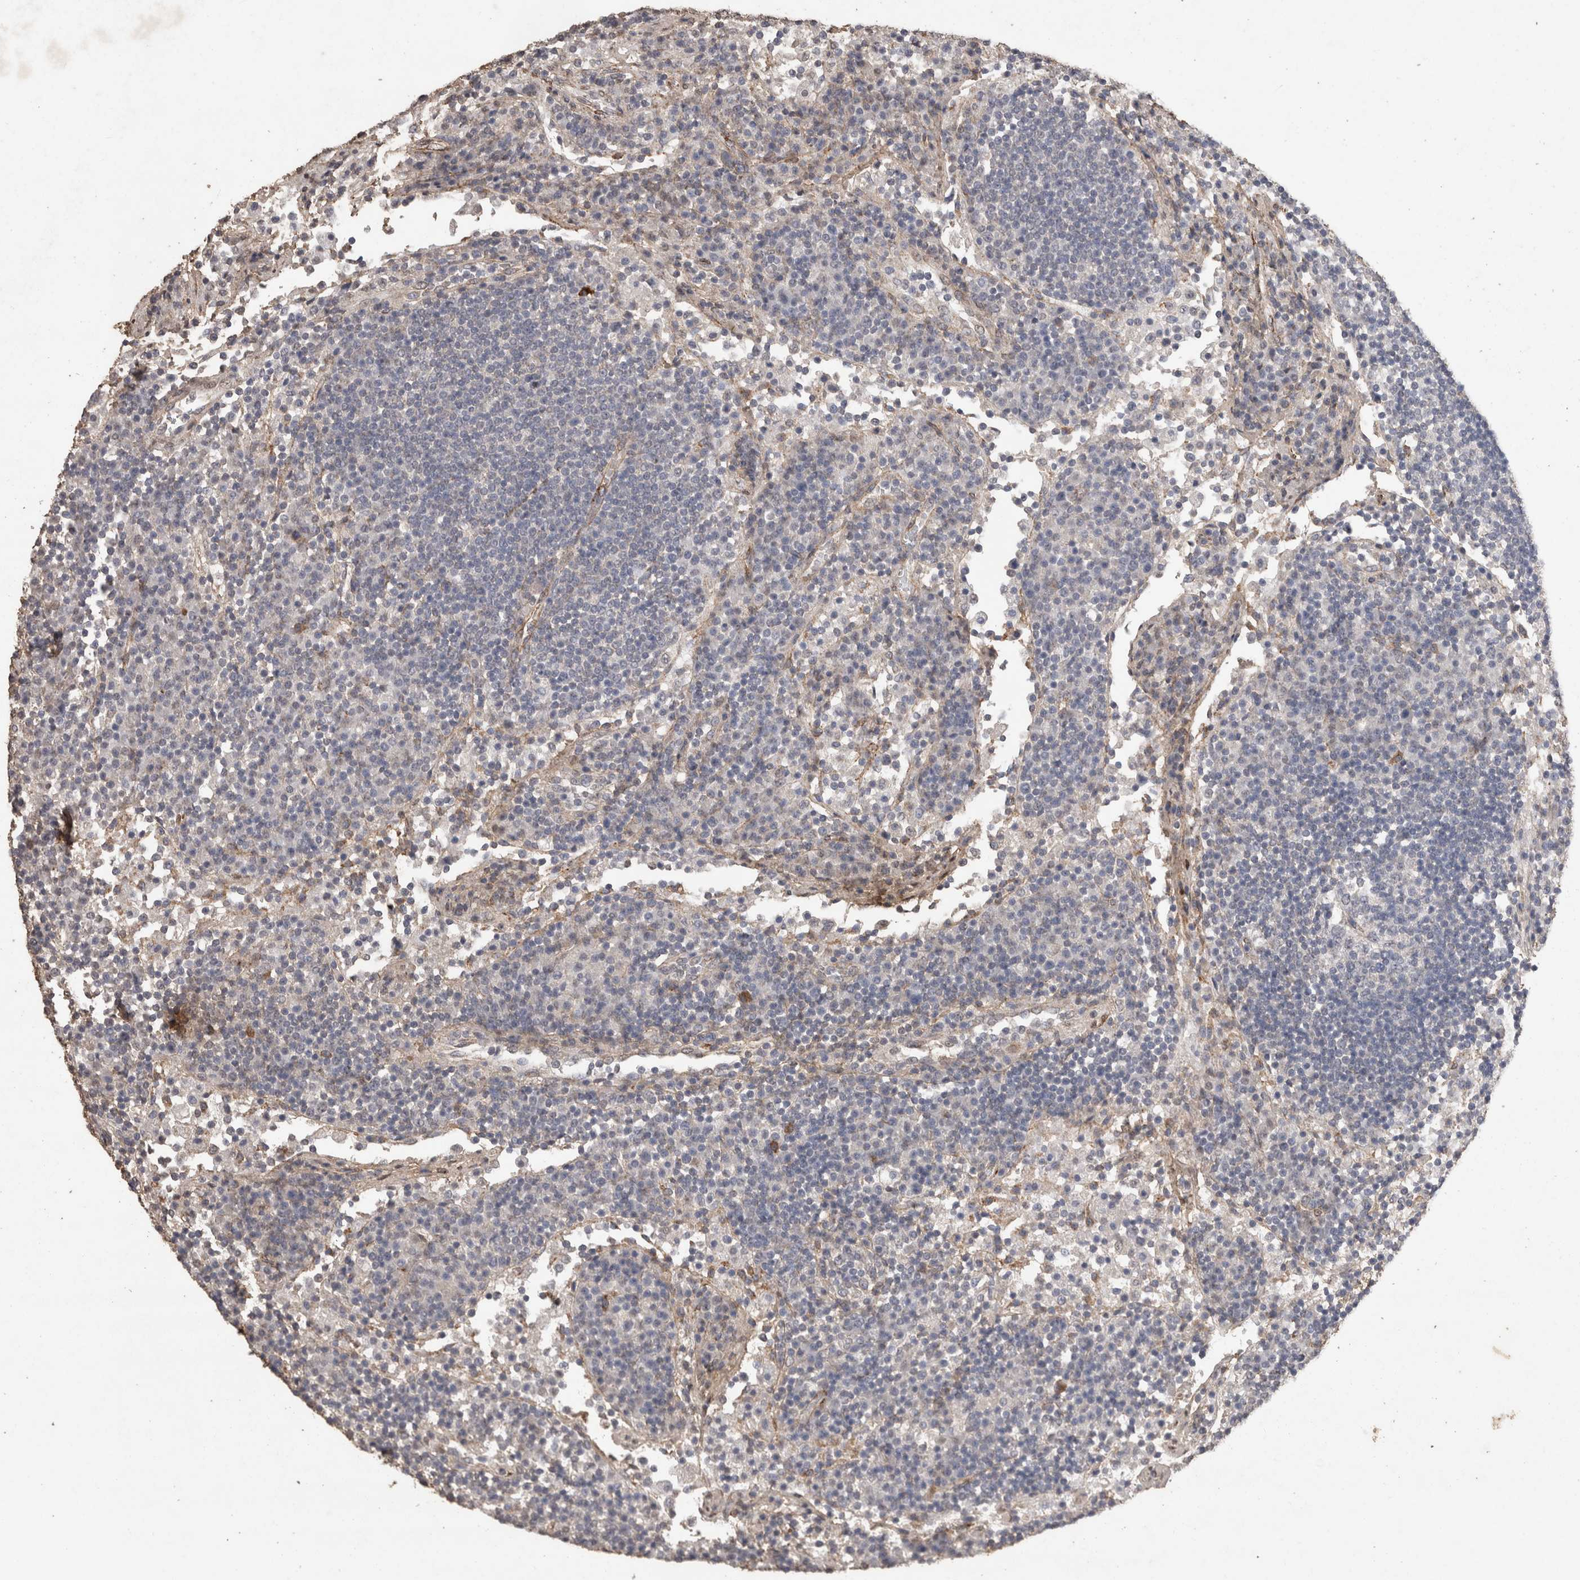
{"staining": {"intensity": "negative", "quantity": "none", "location": "none"}, "tissue": "lymph node", "cell_type": "Germinal center cells", "image_type": "normal", "snomed": [{"axis": "morphology", "description": "Normal tissue, NOS"}, {"axis": "topography", "description": "Lymph node"}], "caption": "Immunohistochemical staining of unremarkable human lymph node demonstrates no significant positivity in germinal center cells.", "gene": "C1QTNF5", "patient": {"sex": "female", "age": 53}}